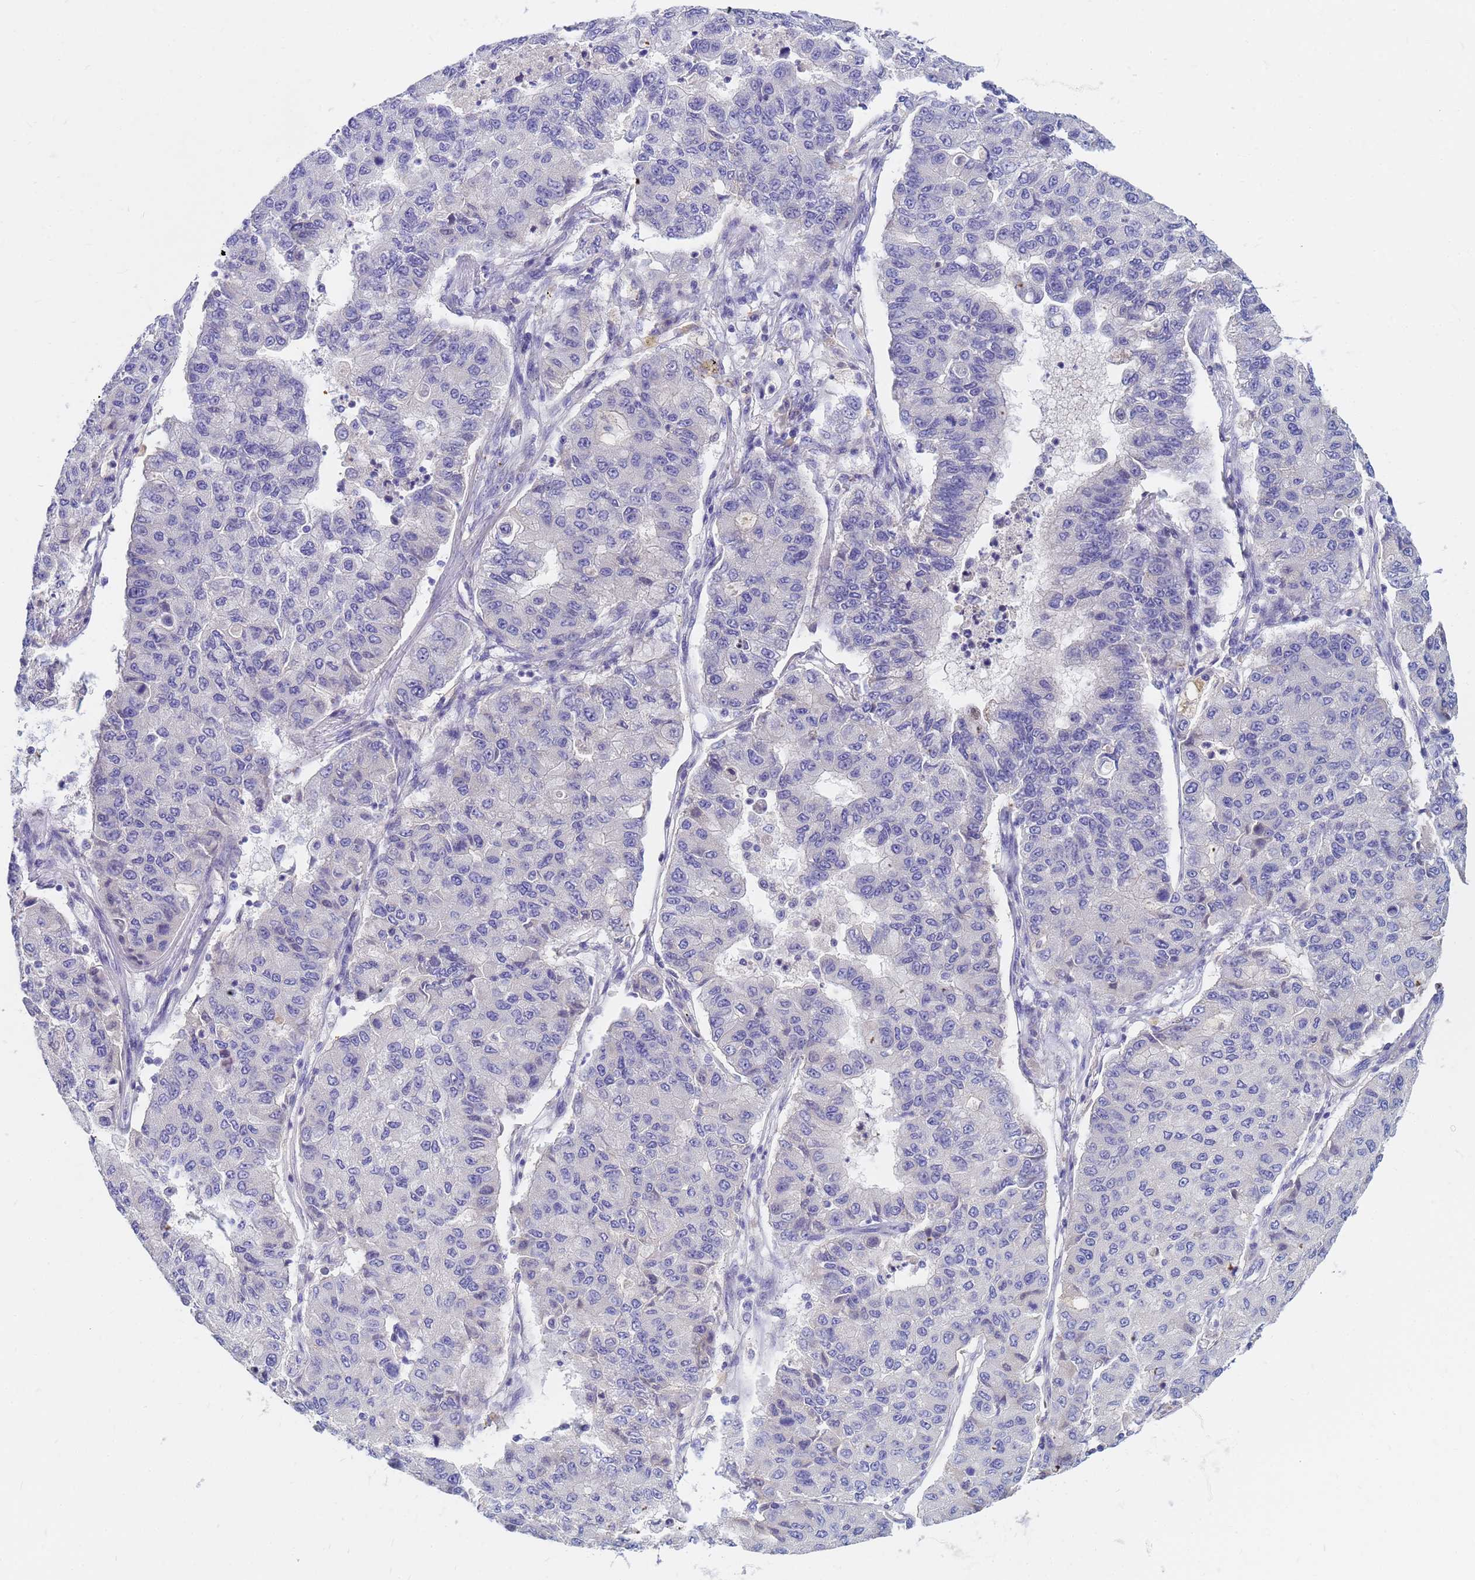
{"staining": {"intensity": "negative", "quantity": "none", "location": "none"}, "tissue": "lung cancer", "cell_type": "Tumor cells", "image_type": "cancer", "snomed": [{"axis": "morphology", "description": "Squamous cell carcinoma, NOS"}, {"axis": "topography", "description": "Lung"}], "caption": "Human lung cancer (squamous cell carcinoma) stained for a protein using immunohistochemistry shows no positivity in tumor cells.", "gene": "DPRX", "patient": {"sex": "male", "age": 74}}